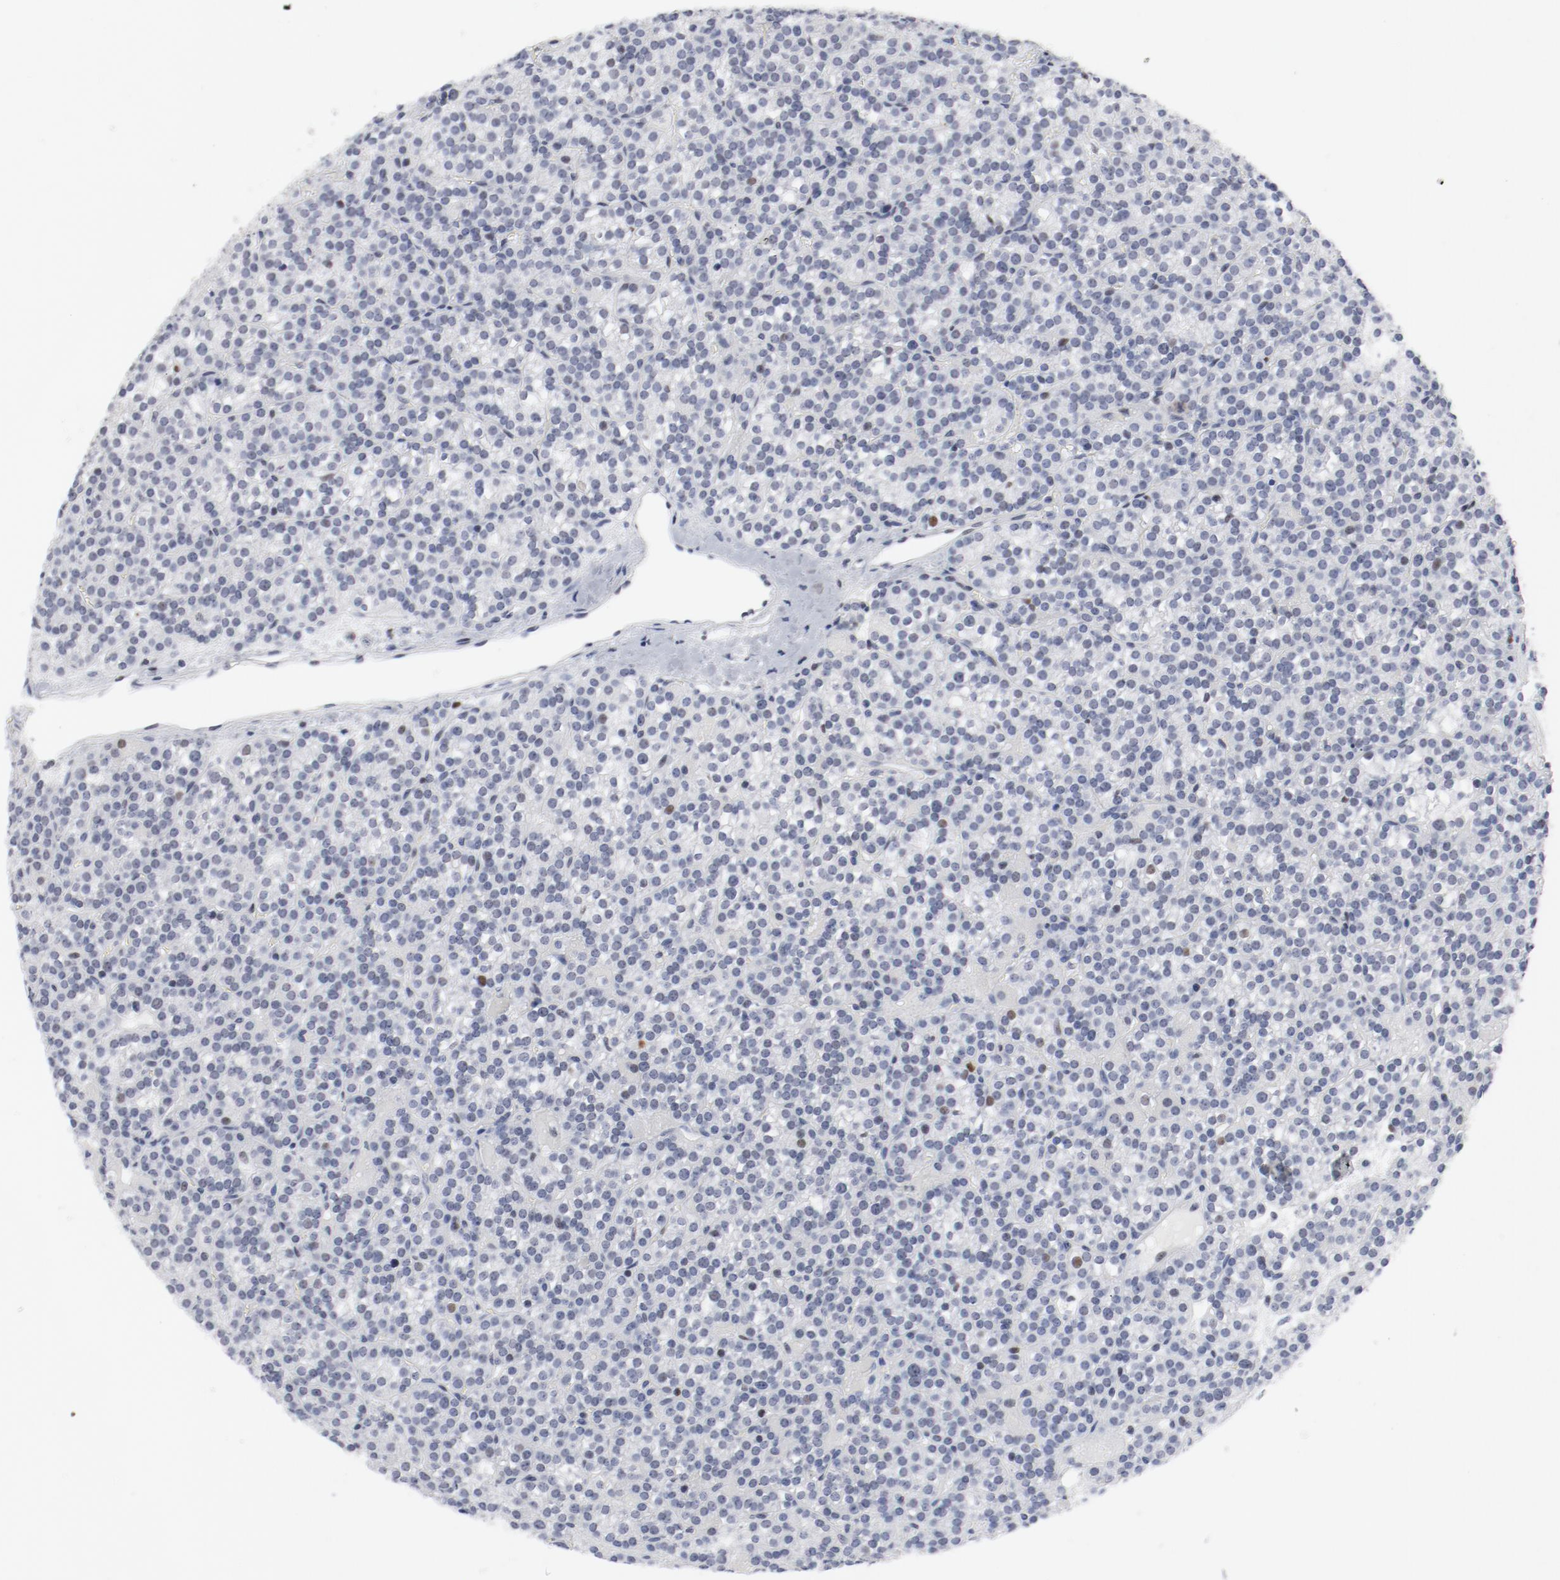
{"staining": {"intensity": "weak", "quantity": "<25%", "location": "cytoplasmic/membranous,nuclear"}, "tissue": "parathyroid gland", "cell_type": "Glandular cells", "image_type": "normal", "snomed": [{"axis": "morphology", "description": "Normal tissue, NOS"}, {"axis": "topography", "description": "Parathyroid gland"}], "caption": "DAB immunohistochemical staining of benign parathyroid gland demonstrates no significant staining in glandular cells.", "gene": "POLD1", "patient": {"sex": "female", "age": 50}}